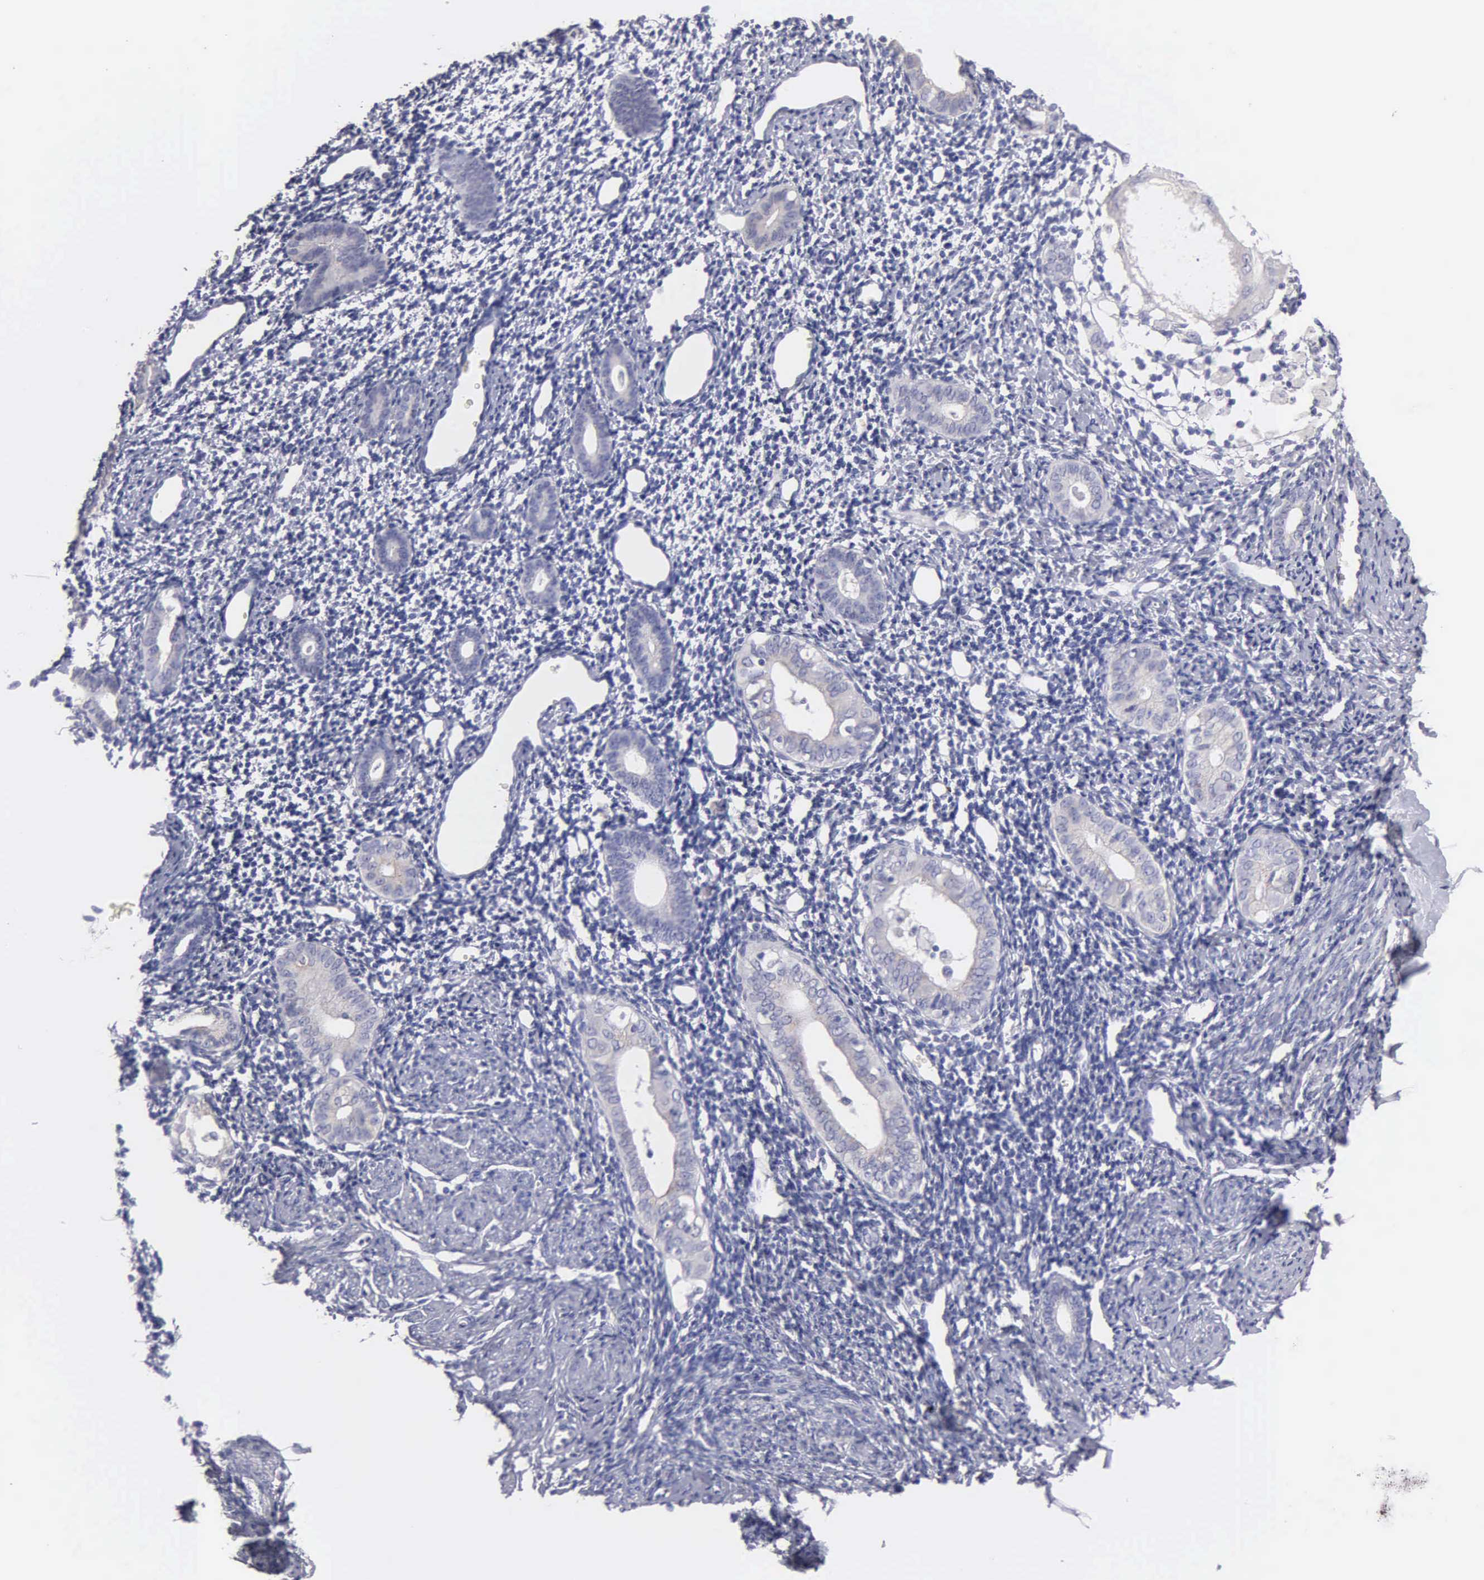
{"staining": {"intensity": "negative", "quantity": "none", "location": "none"}, "tissue": "endometrium", "cell_type": "Cells in endometrial stroma", "image_type": "normal", "snomed": [{"axis": "morphology", "description": "Normal tissue, NOS"}, {"axis": "morphology", "description": "Neoplasm, benign, NOS"}, {"axis": "topography", "description": "Uterus"}], "caption": "Immunohistochemical staining of benign human endometrium exhibits no significant staining in cells in endometrial stroma. The staining was performed using DAB to visualize the protein expression in brown, while the nuclei were stained in blue with hematoxylin (Magnification: 20x).", "gene": "APP", "patient": {"sex": "female", "age": 55}}